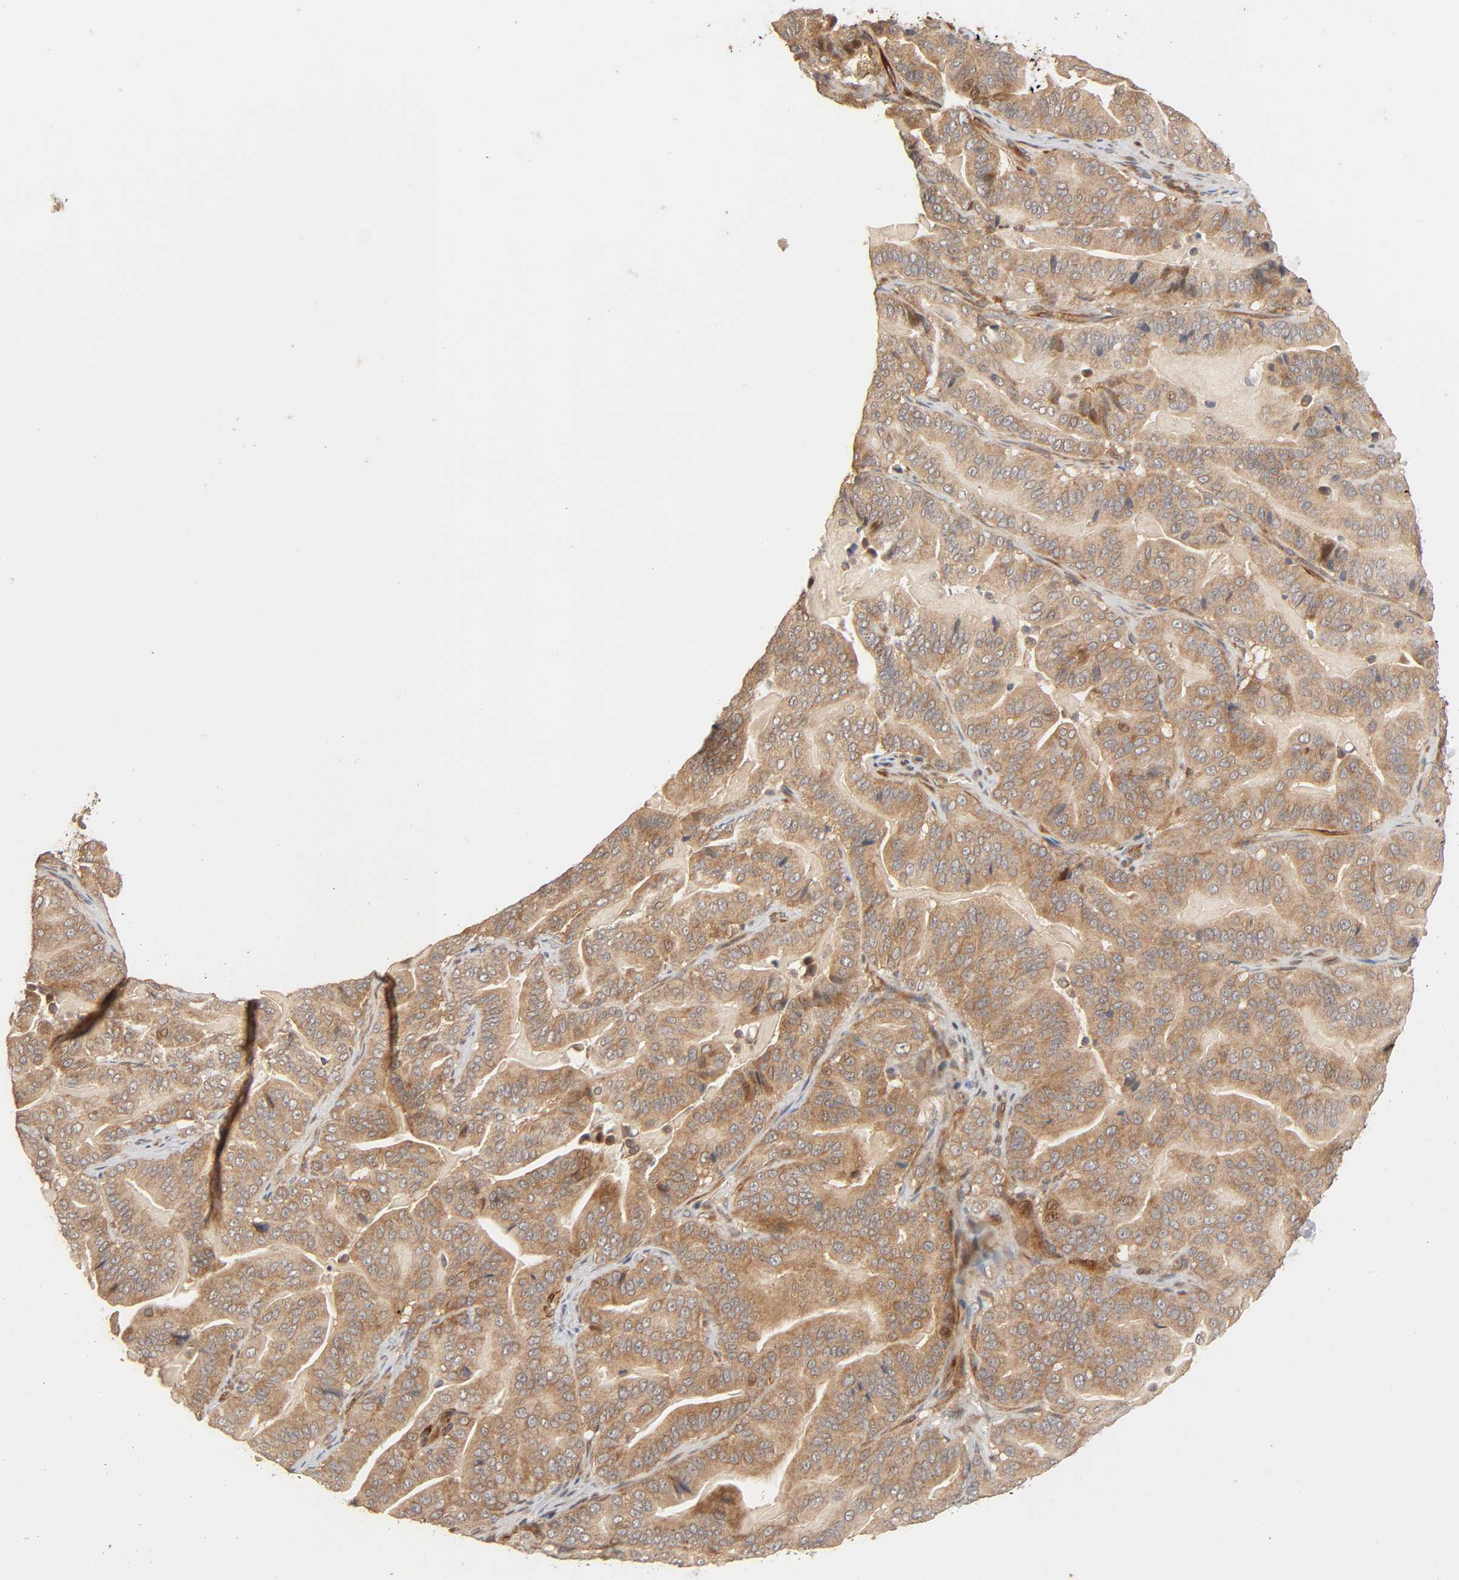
{"staining": {"intensity": "moderate", "quantity": ">75%", "location": "cytoplasmic/membranous"}, "tissue": "pancreatic cancer", "cell_type": "Tumor cells", "image_type": "cancer", "snomed": [{"axis": "morphology", "description": "Adenocarcinoma, NOS"}, {"axis": "topography", "description": "Pancreas"}], "caption": "Adenocarcinoma (pancreatic) stained for a protein reveals moderate cytoplasmic/membranous positivity in tumor cells.", "gene": "NEMF", "patient": {"sex": "male", "age": 63}}